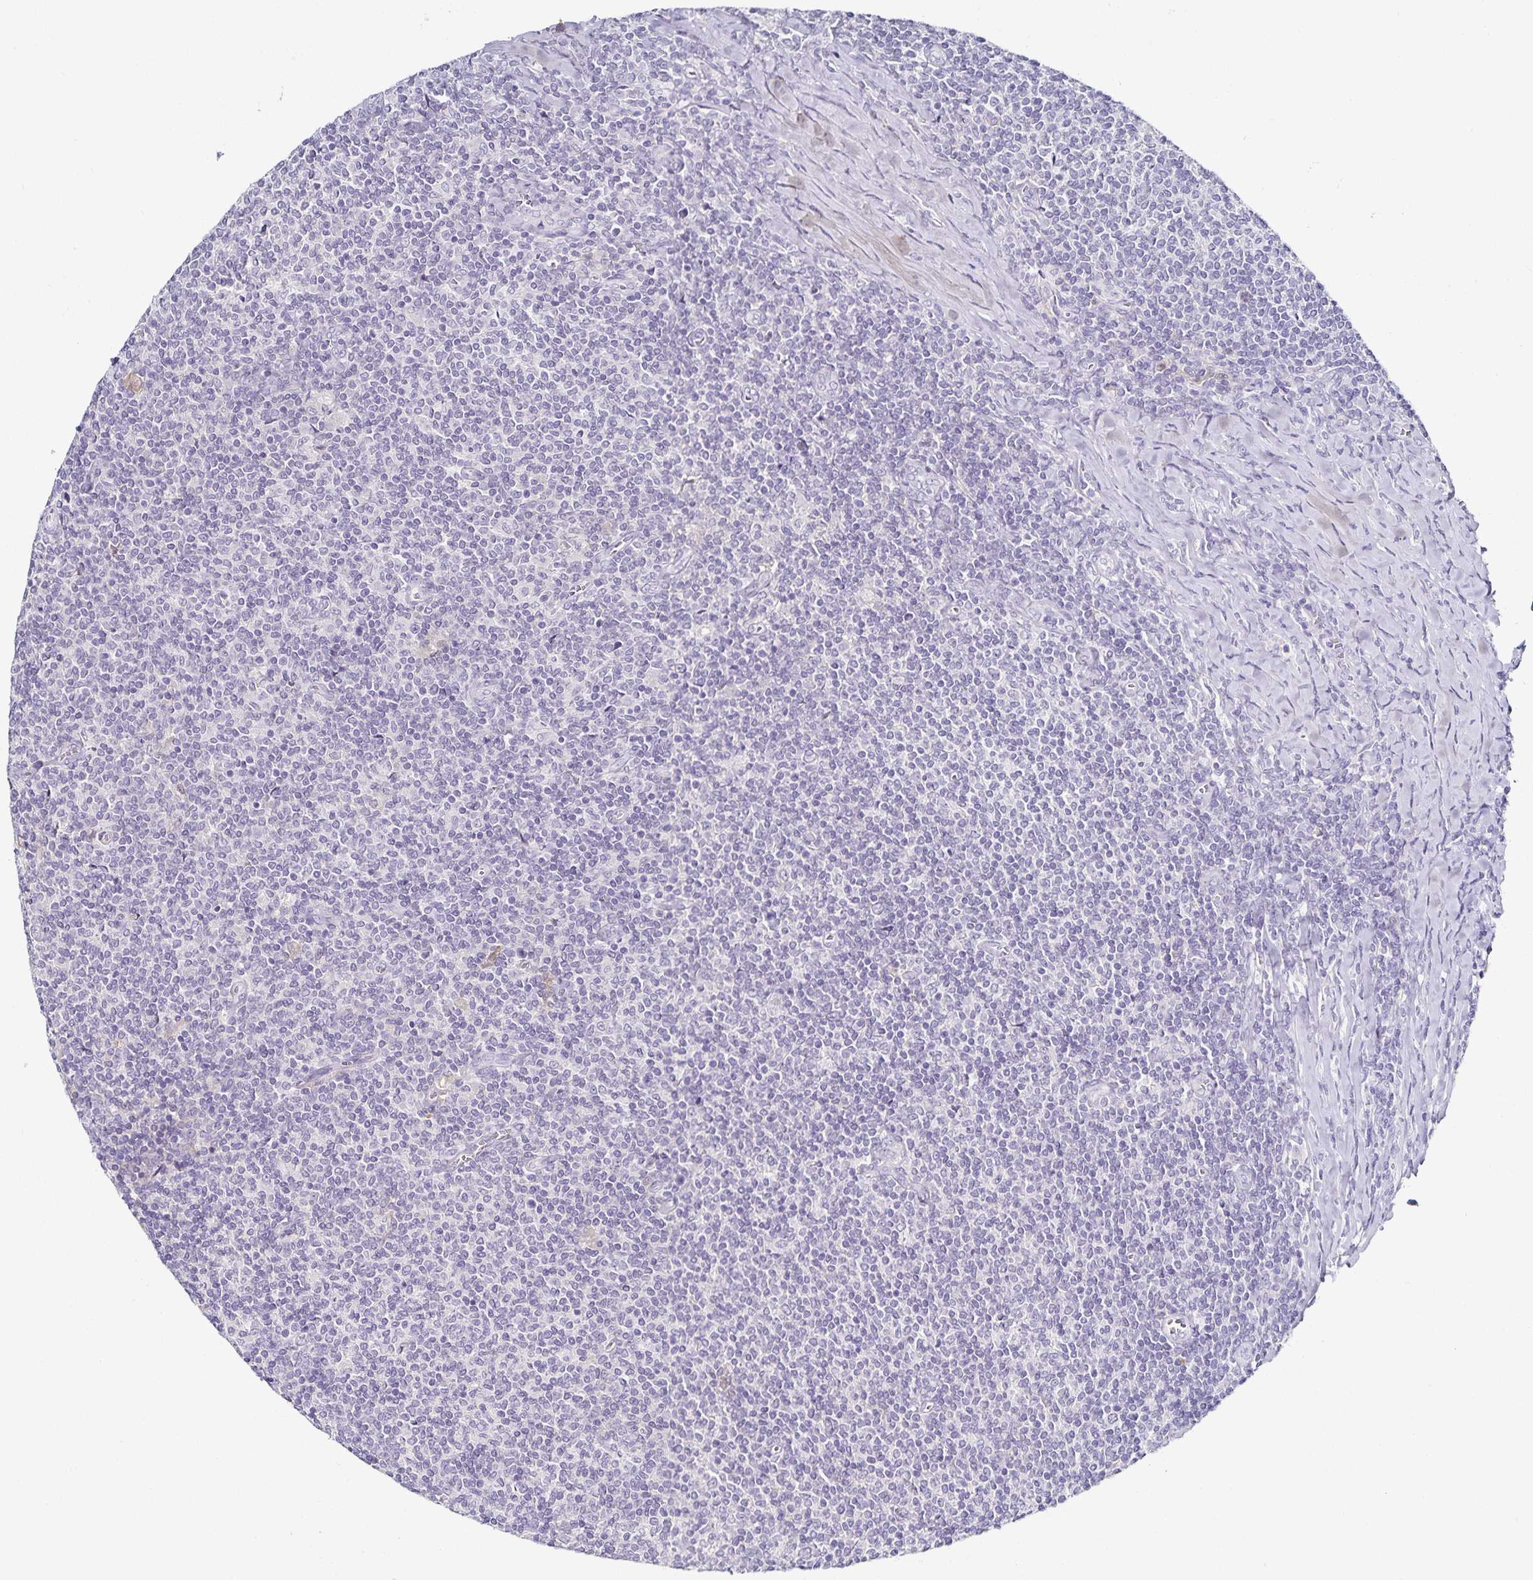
{"staining": {"intensity": "negative", "quantity": "none", "location": "none"}, "tissue": "lymphoma", "cell_type": "Tumor cells", "image_type": "cancer", "snomed": [{"axis": "morphology", "description": "Malignant lymphoma, non-Hodgkin's type, Low grade"}, {"axis": "topography", "description": "Lymph node"}], "caption": "Photomicrograph shows no significant protein positivity in tumor cells of lymphoma.", "gene": "TTR", "patient": {"sex": "male", "age": 52}}